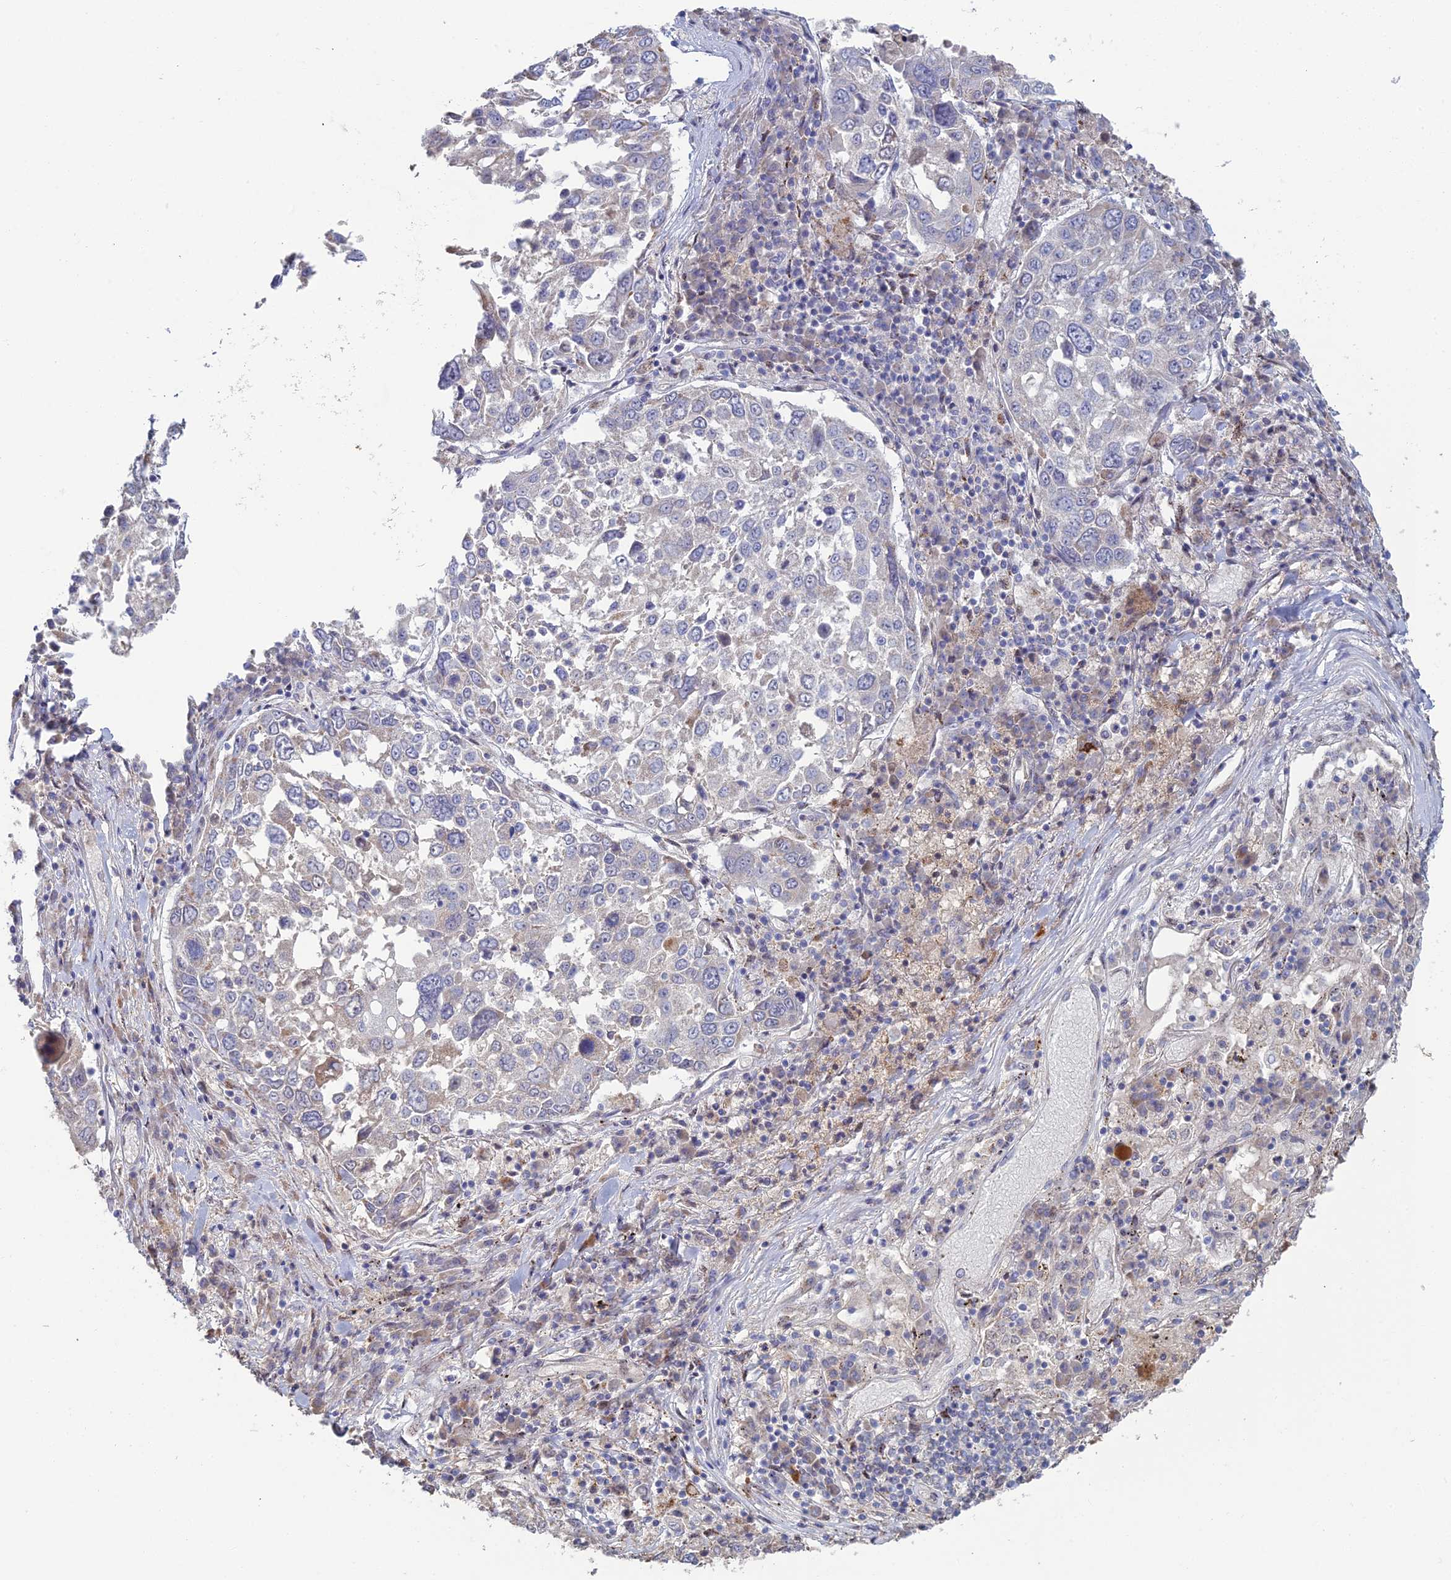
{"staining": {"intensity": "negative", "quantity": "none", "location": "none"}, "tissue": "lung cancer", "cell_type": "Tumor cells", "image_type": "cancer", "snomed": [{"axis": "morphology", "description": "Squamous cell carcinoma, NOS"}, {"axis": "topography", "description": "Lung"}], "caption": "Immunohistochemistry of squamous cell carcinoma (lung) demonstrates no expression in tumor cells.", "gene": "ARL16", "patient": {"sex": "male", "age": 65}}